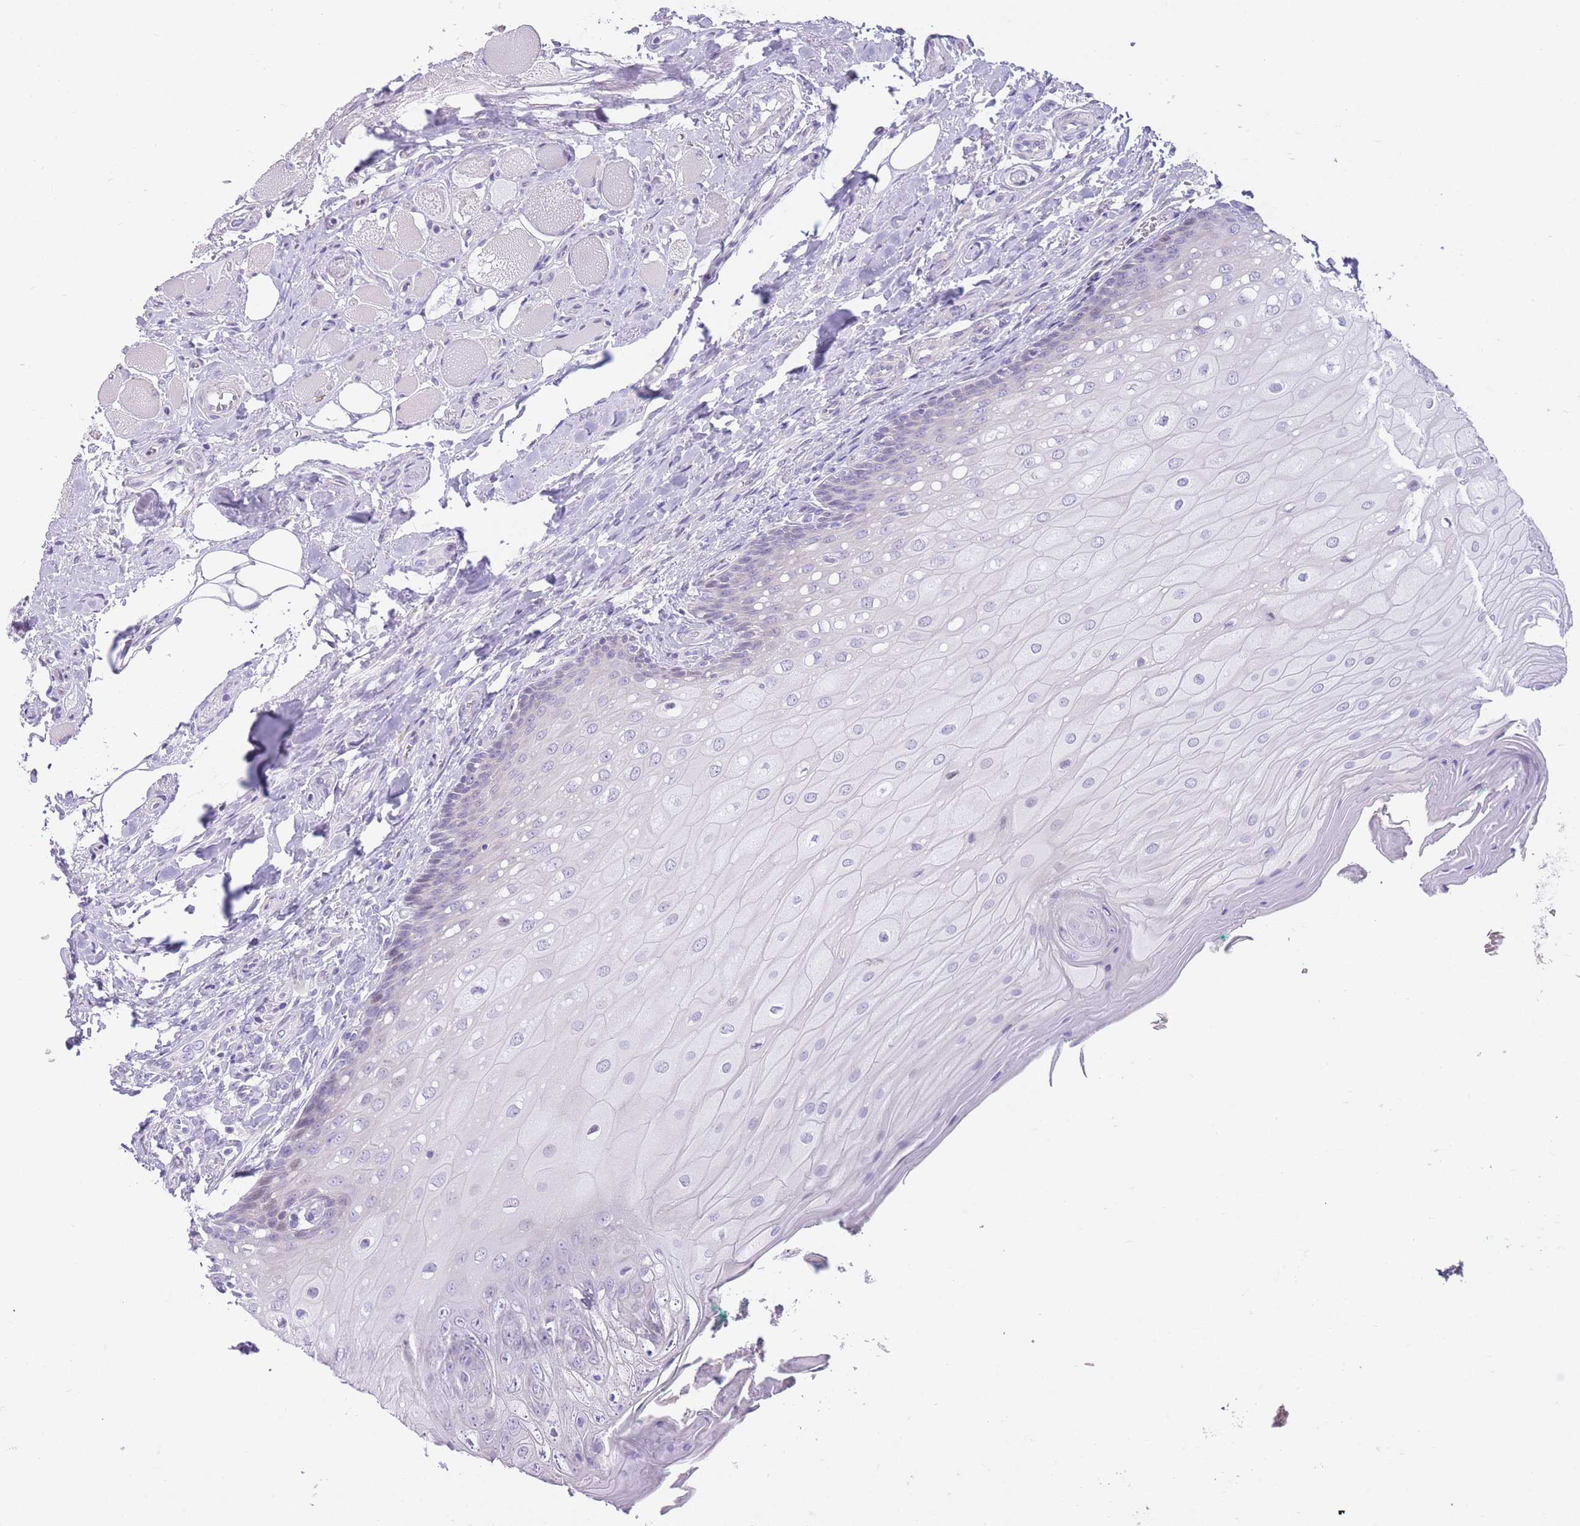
{"staining": {"intensity": "negative", "quantity": "none", "location": "none"}, "tissue": "oral mucosa", "cell_type": "Squamous epithelial cells", "image_type": "normal", "snomed": [{"axis": "morphology", "description": "Normal tissue, NOS"}, {"axis": "morphology", "description": "Squamous cell carcinoma, NOS"}, {"axis": "topography", "description": "Oral tissue"}, {"axis": "topography", "description": "Tounge, NOS"}, {"axis": "topography", "description": "Head-Neck"}], "caption": "The immunohistochemistry (IHC) micrograph has no significant positivity in squamous epithelial cells of oral mucosa.", "gene": "WDR70", "patient": {"sex": "male", "age": 79}}